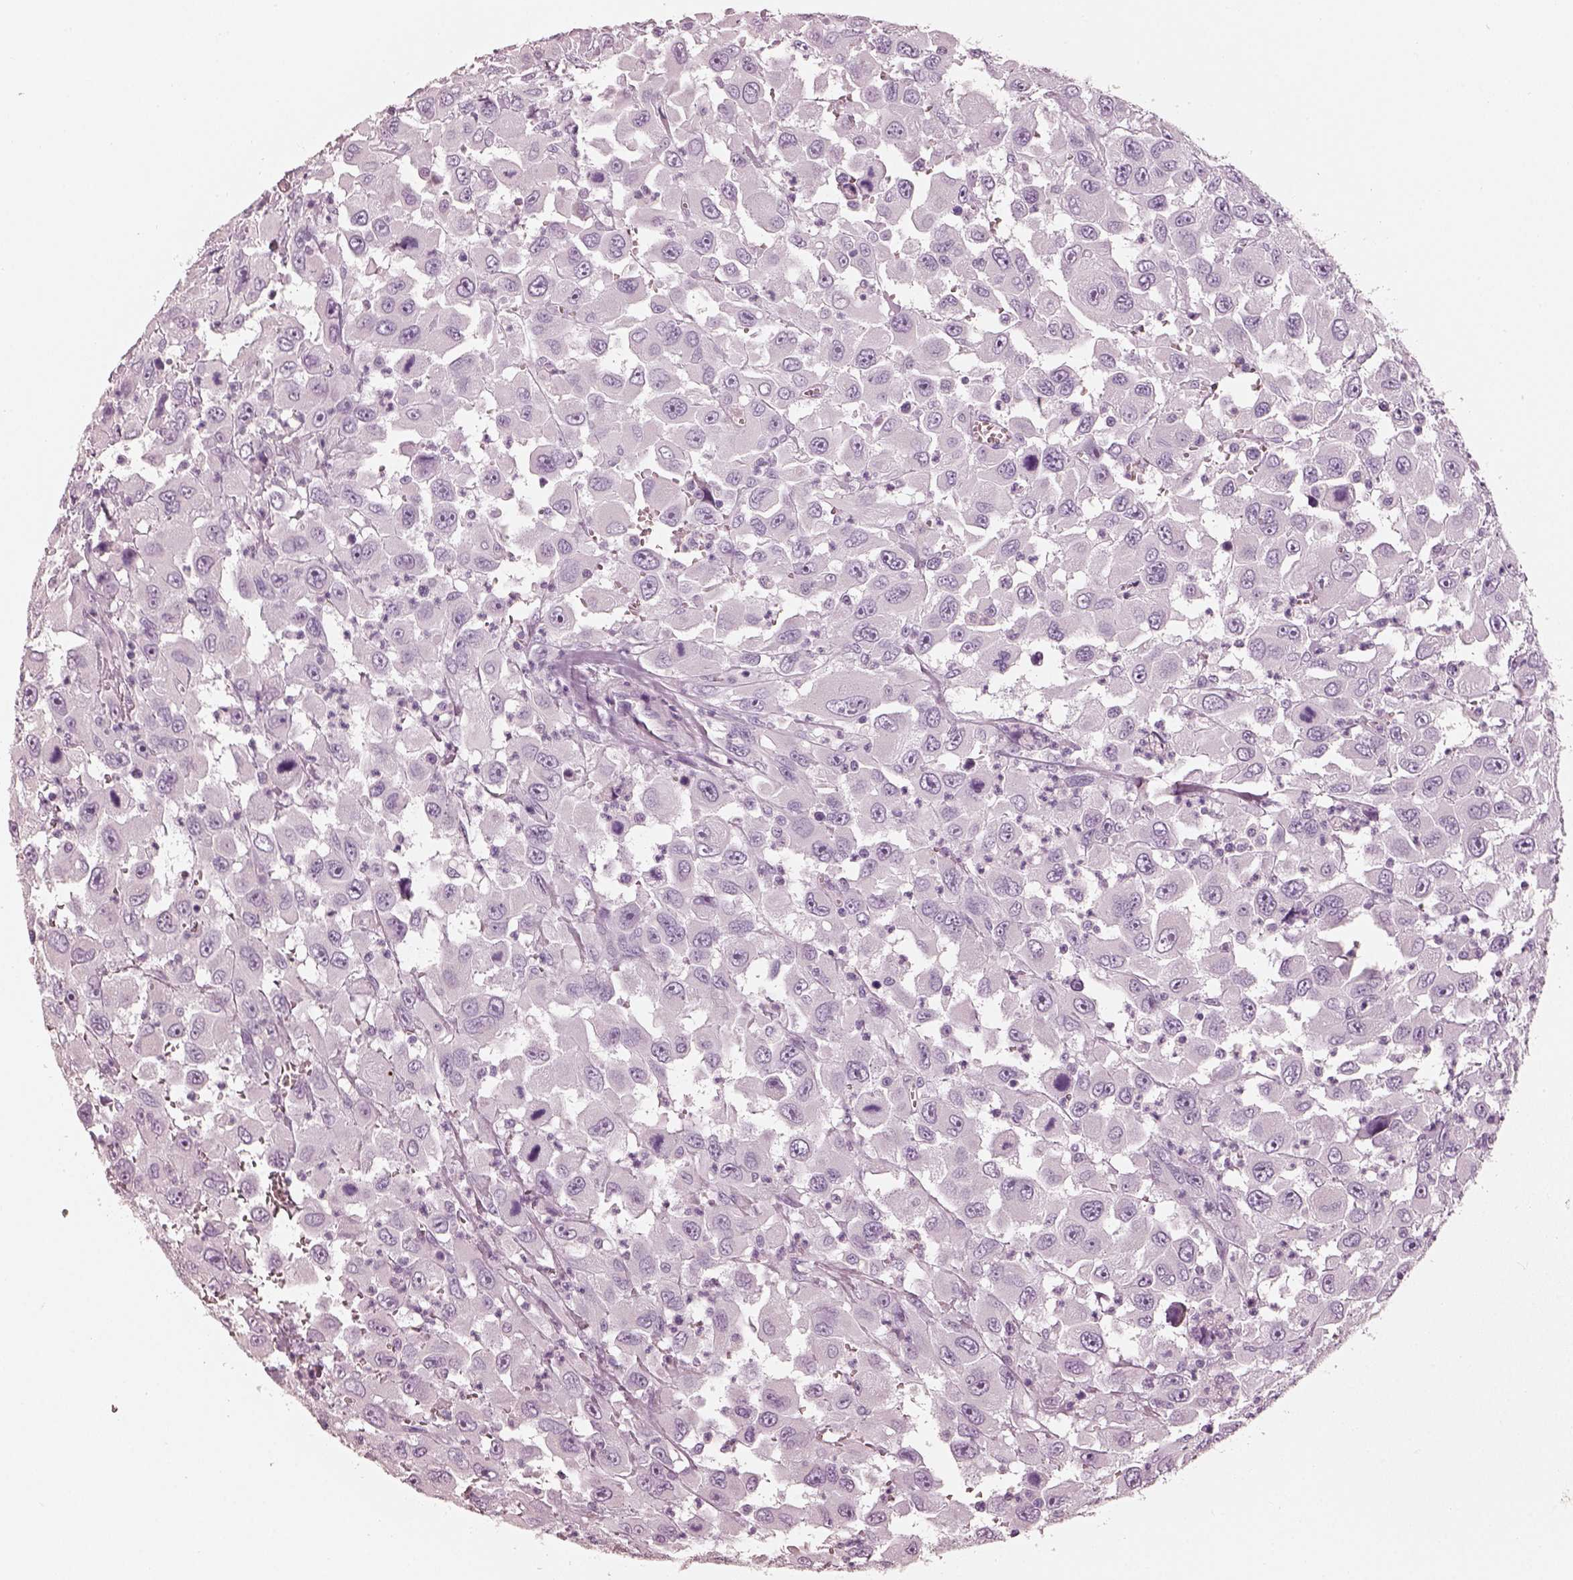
{"staining": {"intensity": "negative", "quantity": "none", "location": "none"}, "tissue": "head and neck cancer", "cell_type": "Tumor cells", "image_type": "cancer", "snomed": [{"axis": "morphology", "description": "Squamous cell carcinoma, NOS"}, {"axis": "morphology", "description": "Squamous cell carcinoma, metastatic, NOS"}, {"axis": "topography", "description": "Oral tissue"}, {"axis": "topography", "description": "Head-Neck"}], "caption": "Micrograph shows no protein positivity in tumor cells of squamous cell carcinoma (head and neck) tissue.", "gene": "R3HDML", "patient": {"sex": "female", "age": 85}}